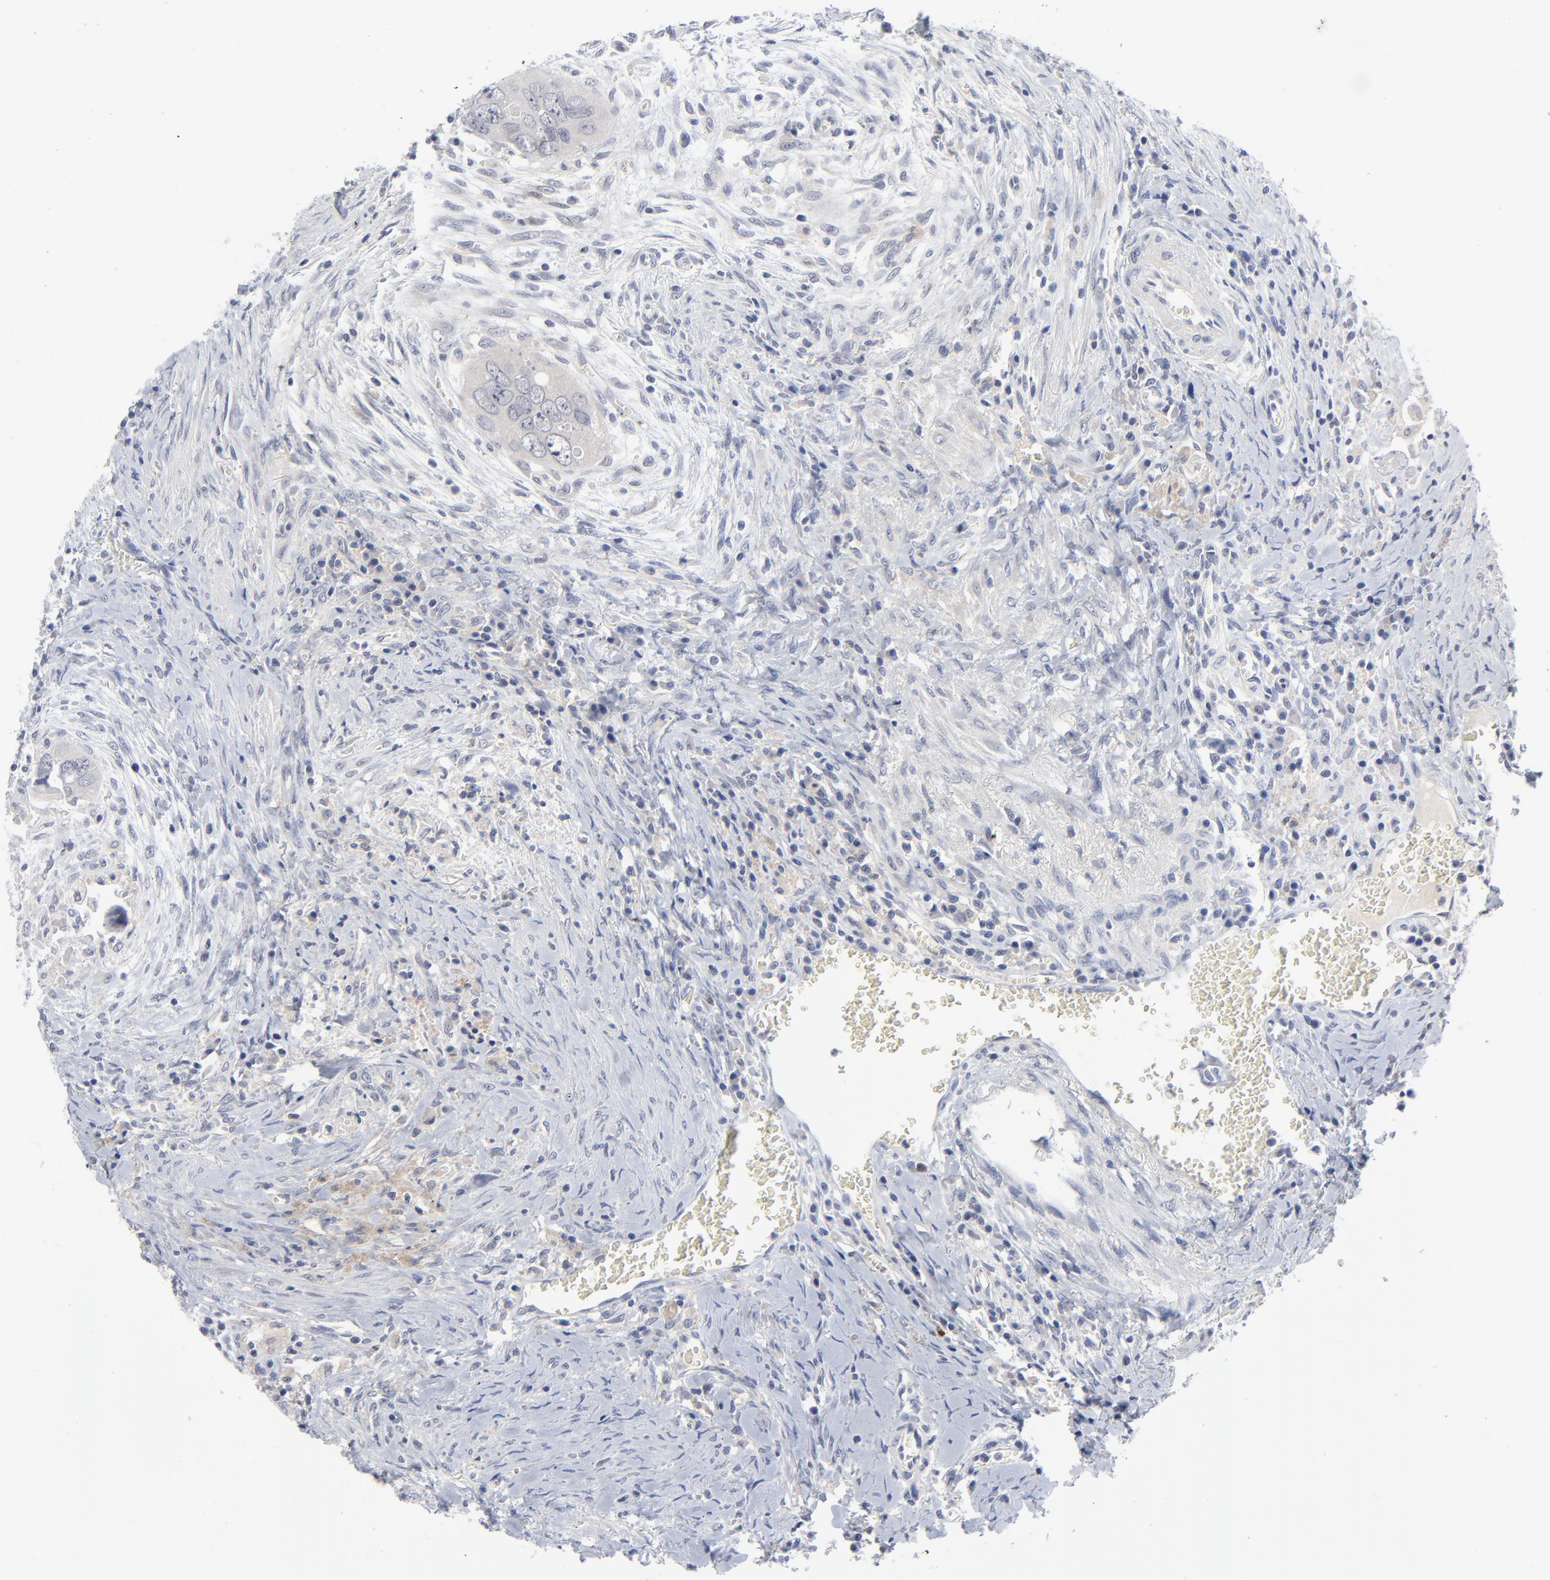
{"staining": {"intensity": "negative", "quantity": "none", "location": "none"}, "tissue": "colorectal cancer", "cell_type": "Tumor cells", "image_type": "cancer", "snomed": [{"axis": "morphology", "description": "Adenocarcinoma, NOS"}, {"axis": "topography", "description": "Rectum"}], "caption": "Tumor cells are negative for brown protein staining in adenocarcinoma (colorectal).", "gene": "CLEC4G", "patient": {"sex": "male", "age": 70}}